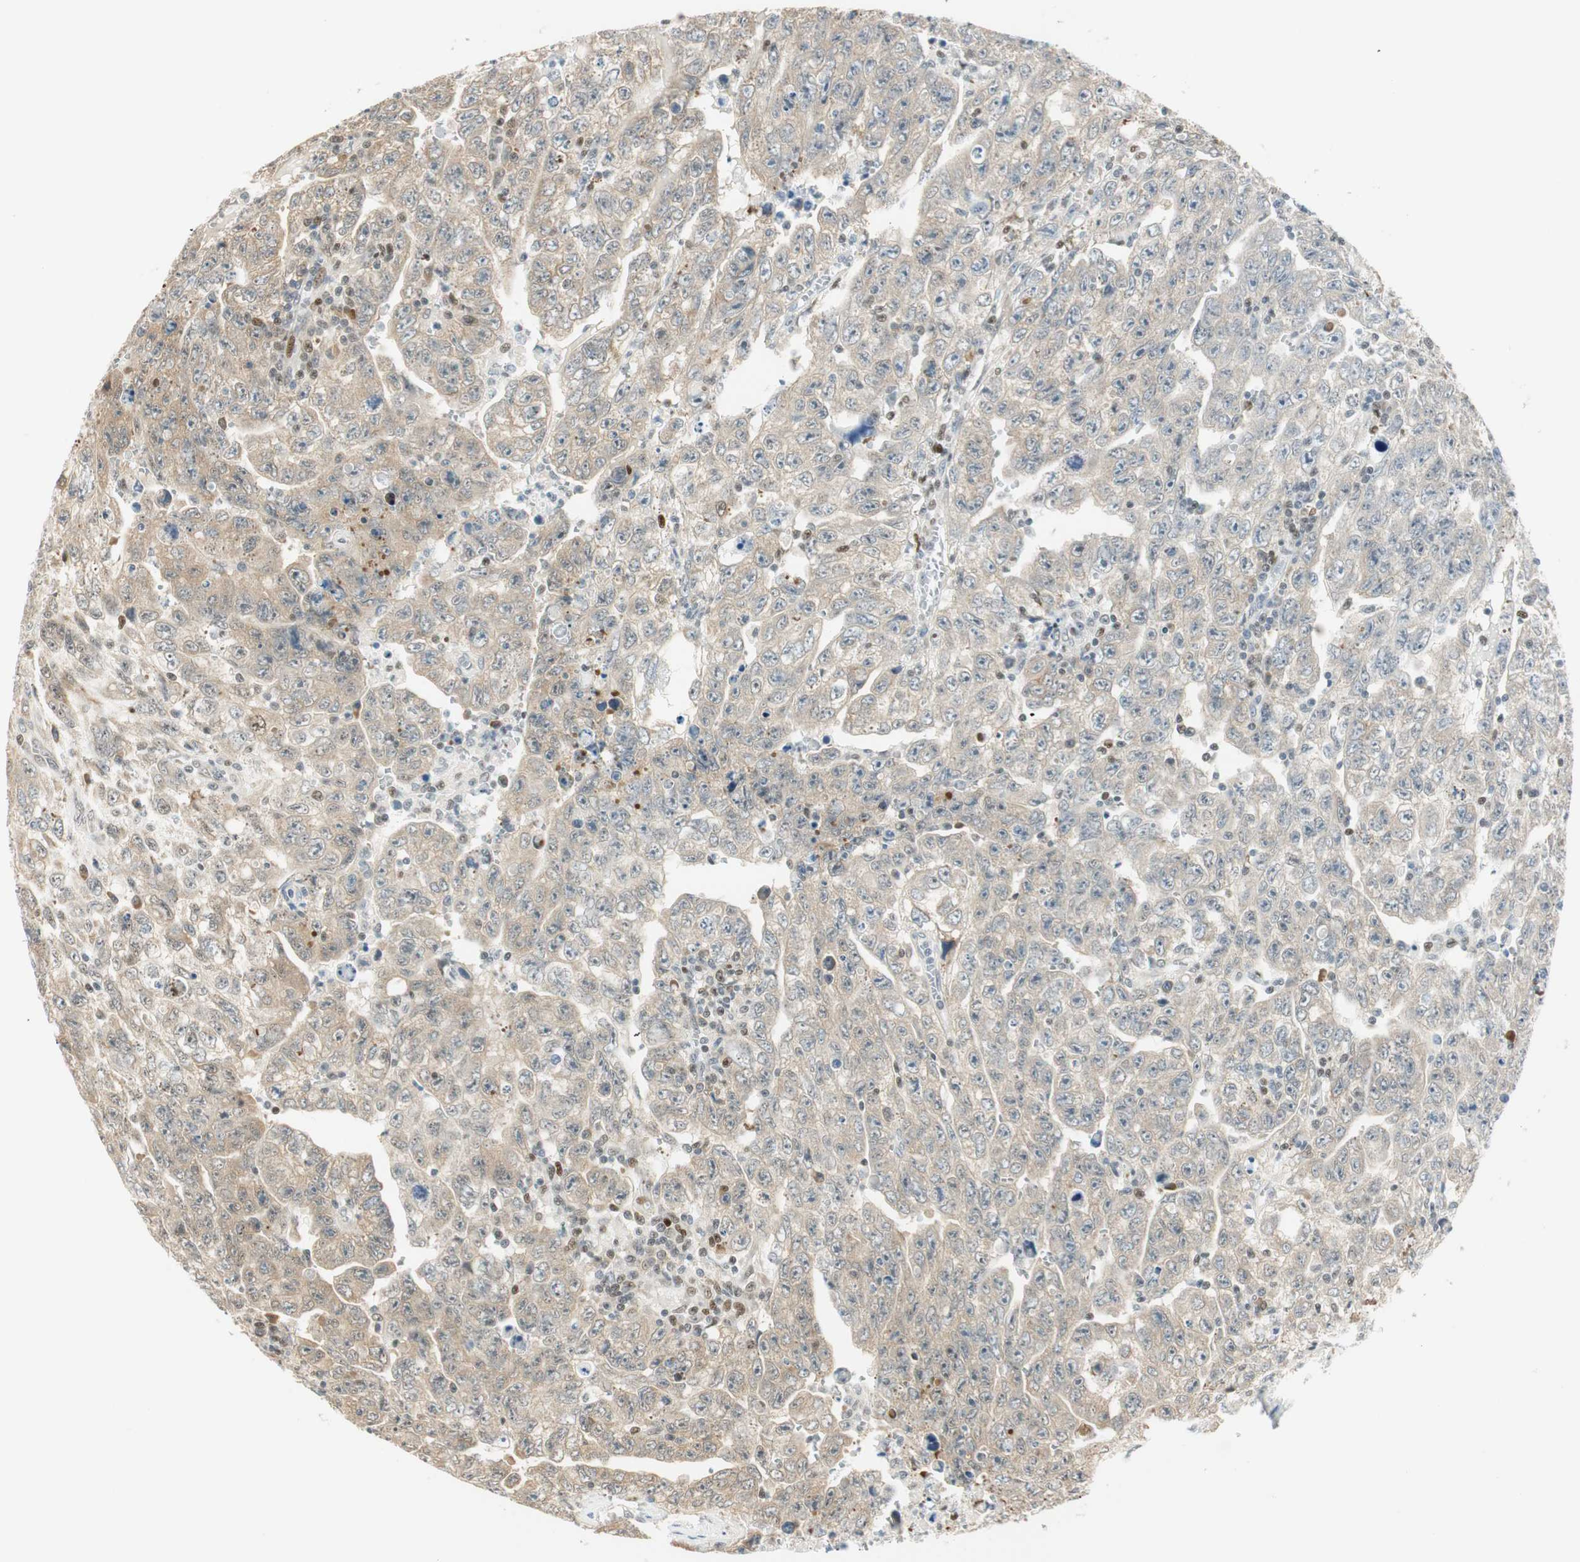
{"staining": {"intensity": "weak", "quantity": "<25%", "location": "cytoplasmic/membranous"}, "tissue": "testis cancer", "cell_type": "Tumor cells", "image_type": "cancer", "snomed": [{"axis": "morphology", "description": "Carcinoma, Embryonal, NOS"}, {"axis": "topography", "description": "Testis"}], "caption": "High power microscopy micrograph of an IHC micrograph of testis cancer (embryonal carcinoma), revealing no significant staining in tumor cells. (DAB (3,3'-diaminobenzidine) immunohistochemistry (IHC) visualized using brightfield microscopy, high magnification).", "gene": "MSX2", "patient": {"sex": "male", "age": 28}}